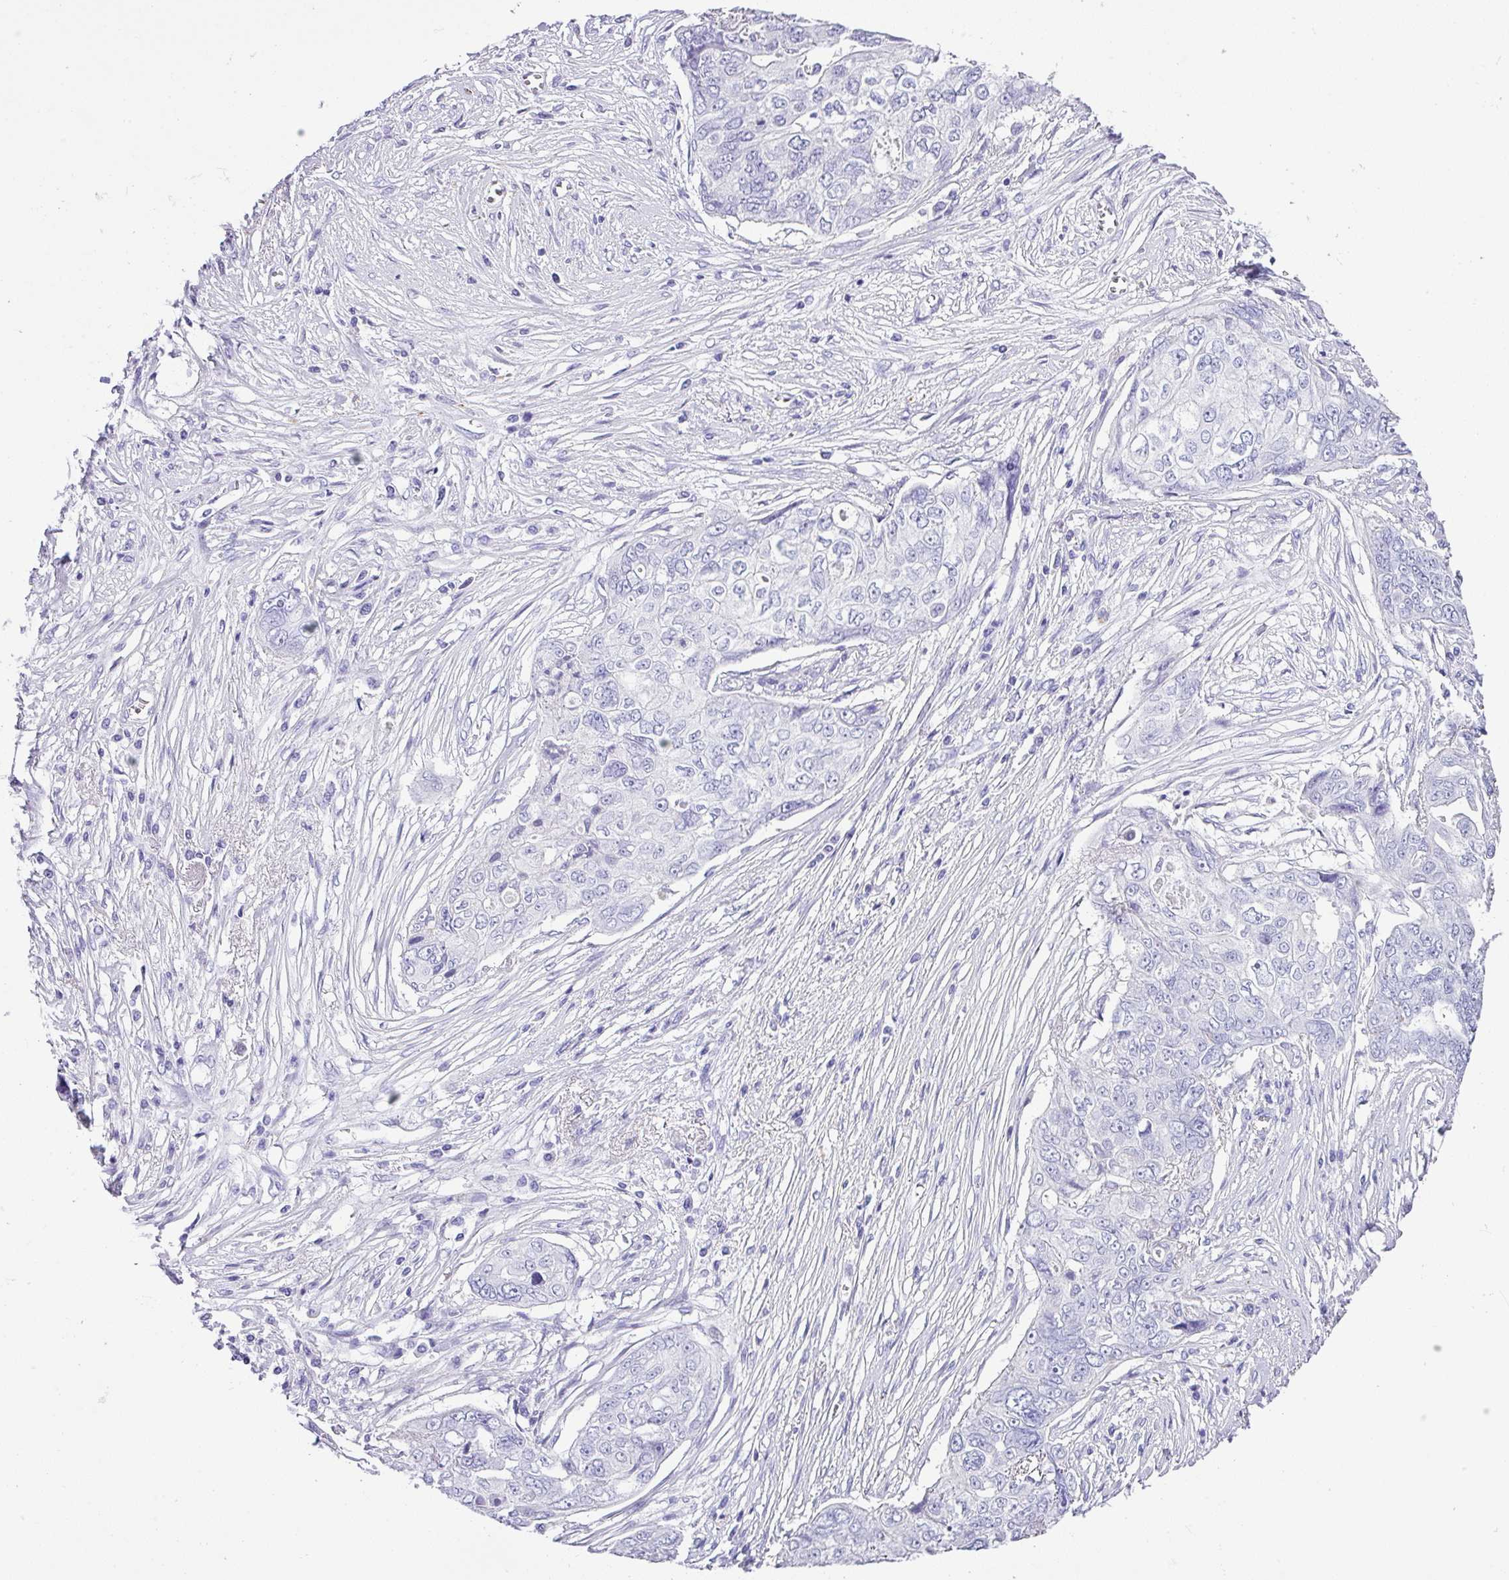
{"staining": {"intensity": "negative", "quantity": "none", "location": "none"}, "tissue": "ovarian cancer", "cell_type": "Tumor cells", "image_type": "cancer", "snomed": [{"axis": "morphology", "description": "Carcinoma, endometroid"}, {"axis": "topography", "description": "Ovary"}], "caption": "Immunohistochemistry of endometroid carcinoma (ovarian) reveals no expression in tumor cells.", "gene": "ZG16", "patient": {"sex": "female", "age": 70}}